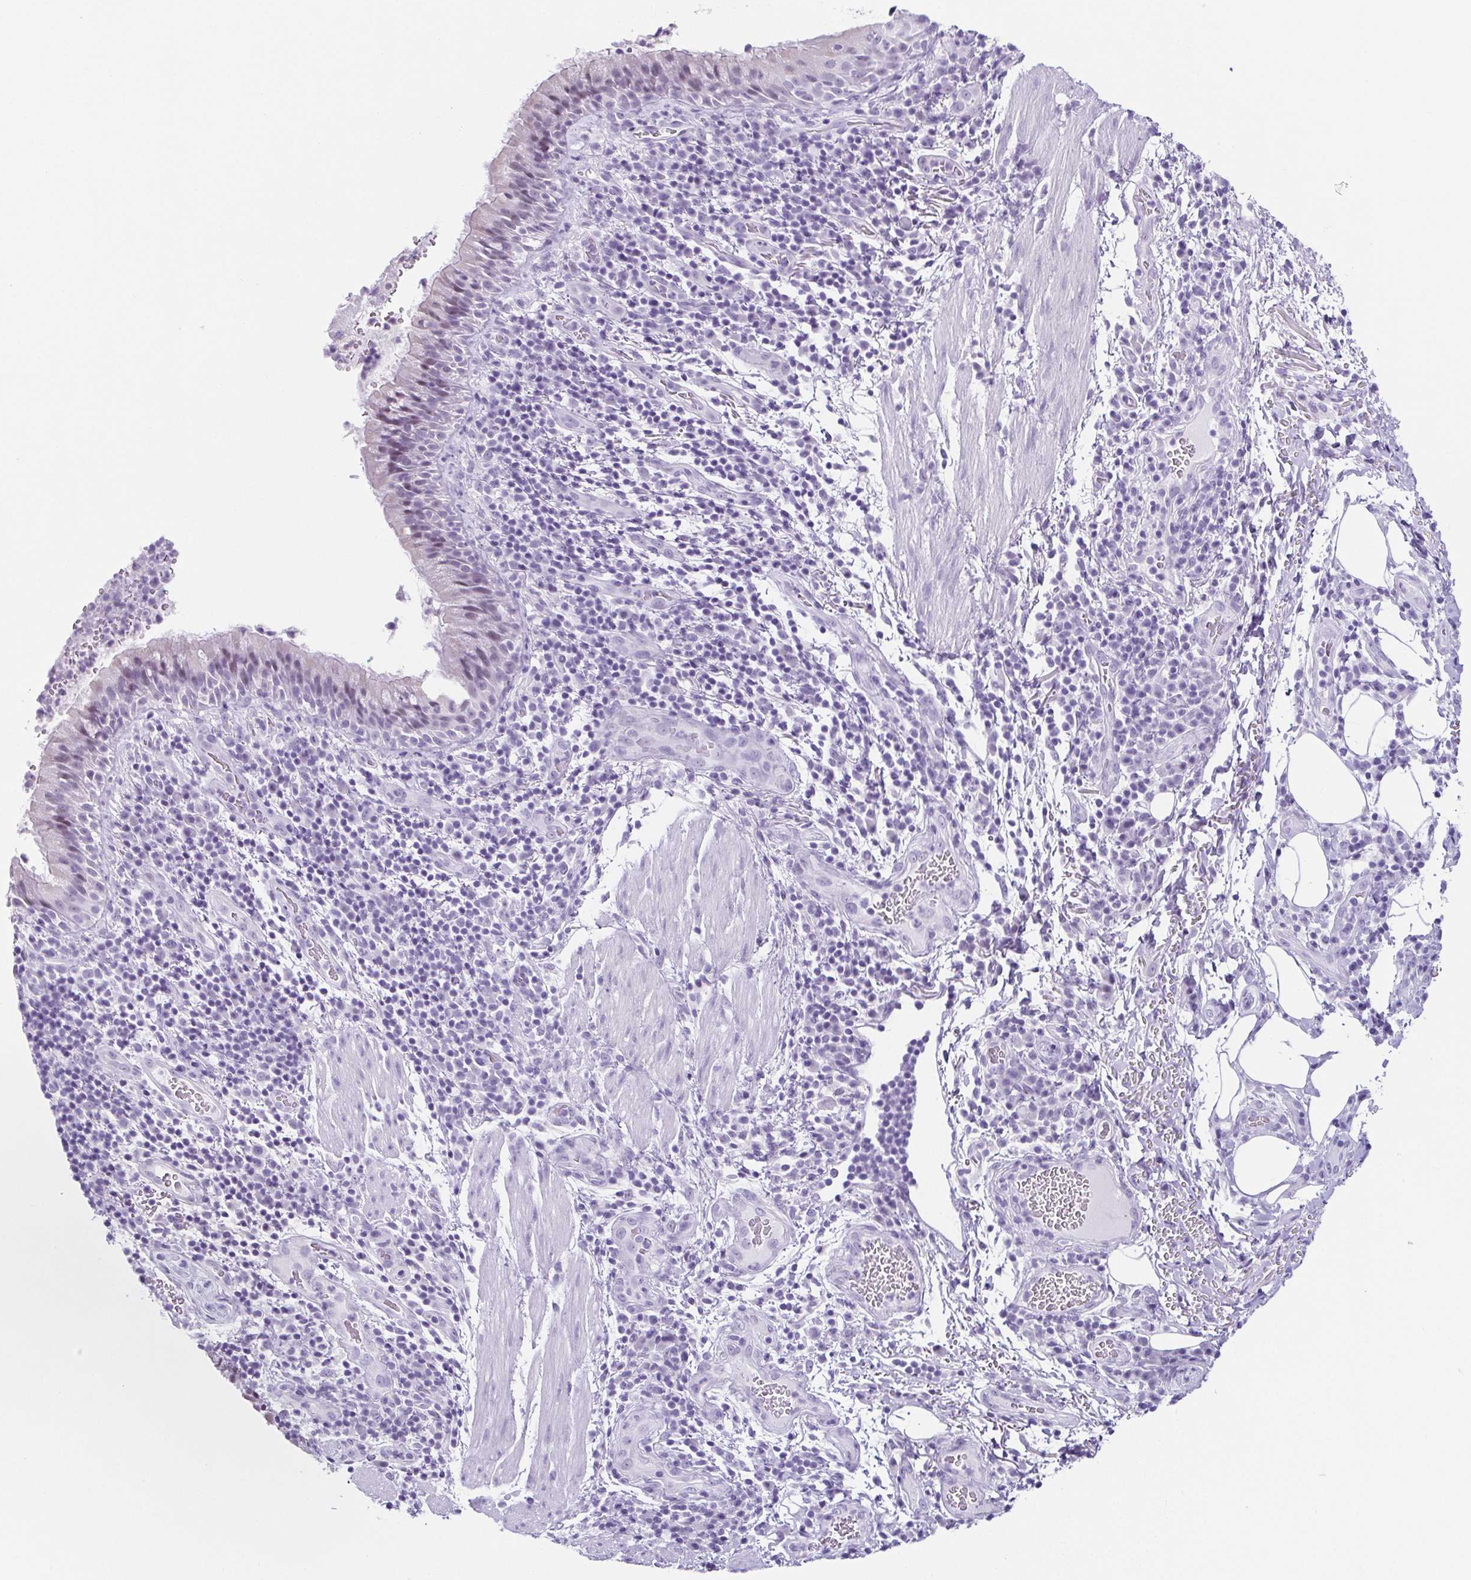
{"staining": {"intensity": "negative", "quantity": "none", "location": "none"}, "tissue": "bronchus", "cell_type": "Respiratory epithelial cells", "image_type": "normal", "snomed": [{"axis": "morphology", "description": "Normal tissue, NOS"}, {"axis": "topography", "description": "Lymph node"}, {"axis": "topography", "description": "Bronchus"}], "caption": "Immunohistochemical staining of benign bronchus exhibits no significant expression in respiratory epithelial cells. The staining was performed using DAB (3,3'-diaminobenzidine) to visualize the protein expression in brown, while the nuclei were stained in blue with hematoxylin (Magnification: 20x).", "gene": "ESX1", "patient": {"sex": "male", "age": 56}}